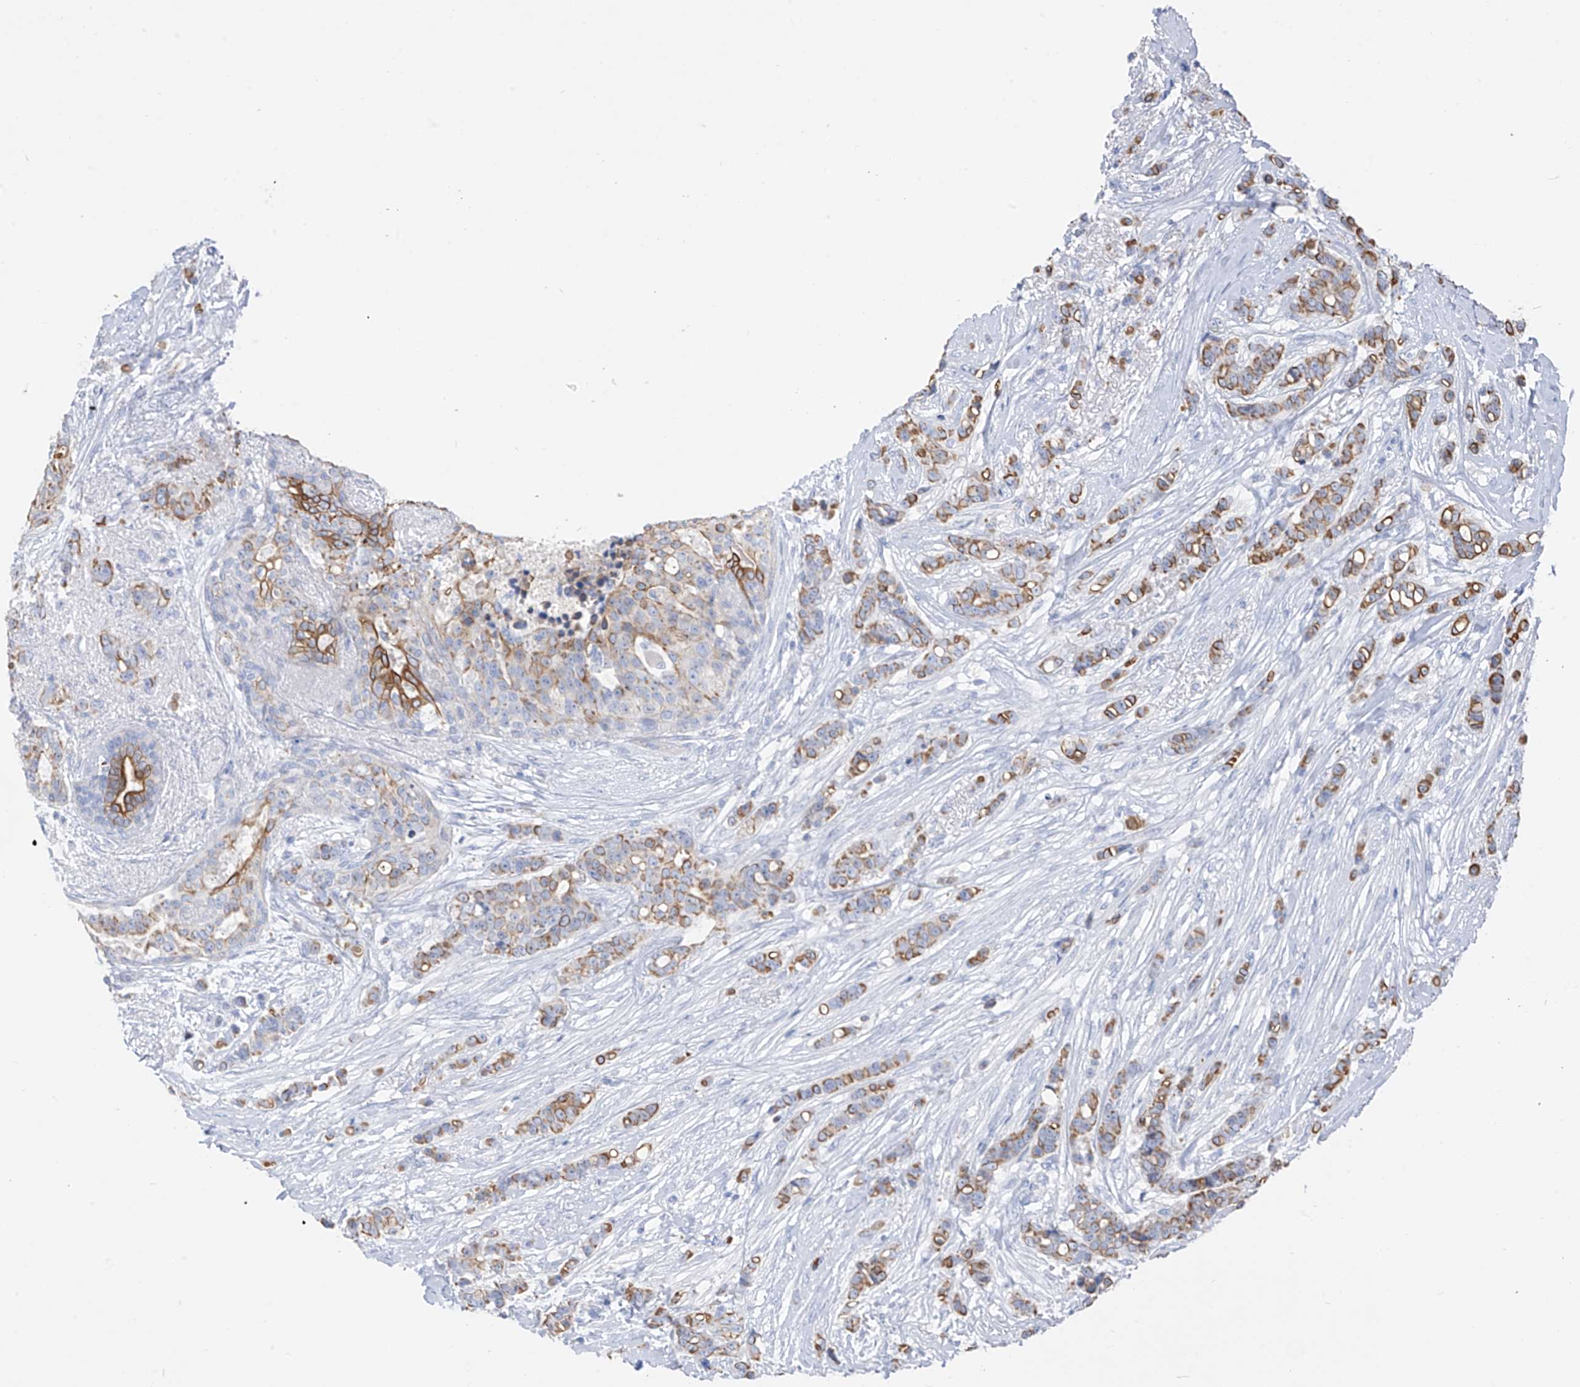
{"staining": {"intensity": "moderate", "quantity": ">75%", "location": "cytoplasmic/membranous"}, "tissue": "breast cancer", "cell_type": "Tumor cells", "image_type": "cancer", "snomed": [{"axis": "morphology", "description": "Lobular carcinoma"}, {"axis": "topography", "description": "Breast"}], "caption": "Lobular carcinoma (breast) stained for a protein (brown) exhibits moderate cytoplasmic/membranous positive positivity in approximately >75% of tumor cells.", "gene": "PAFAH1B3", "patient": {"sex": "female", "age": 51}}